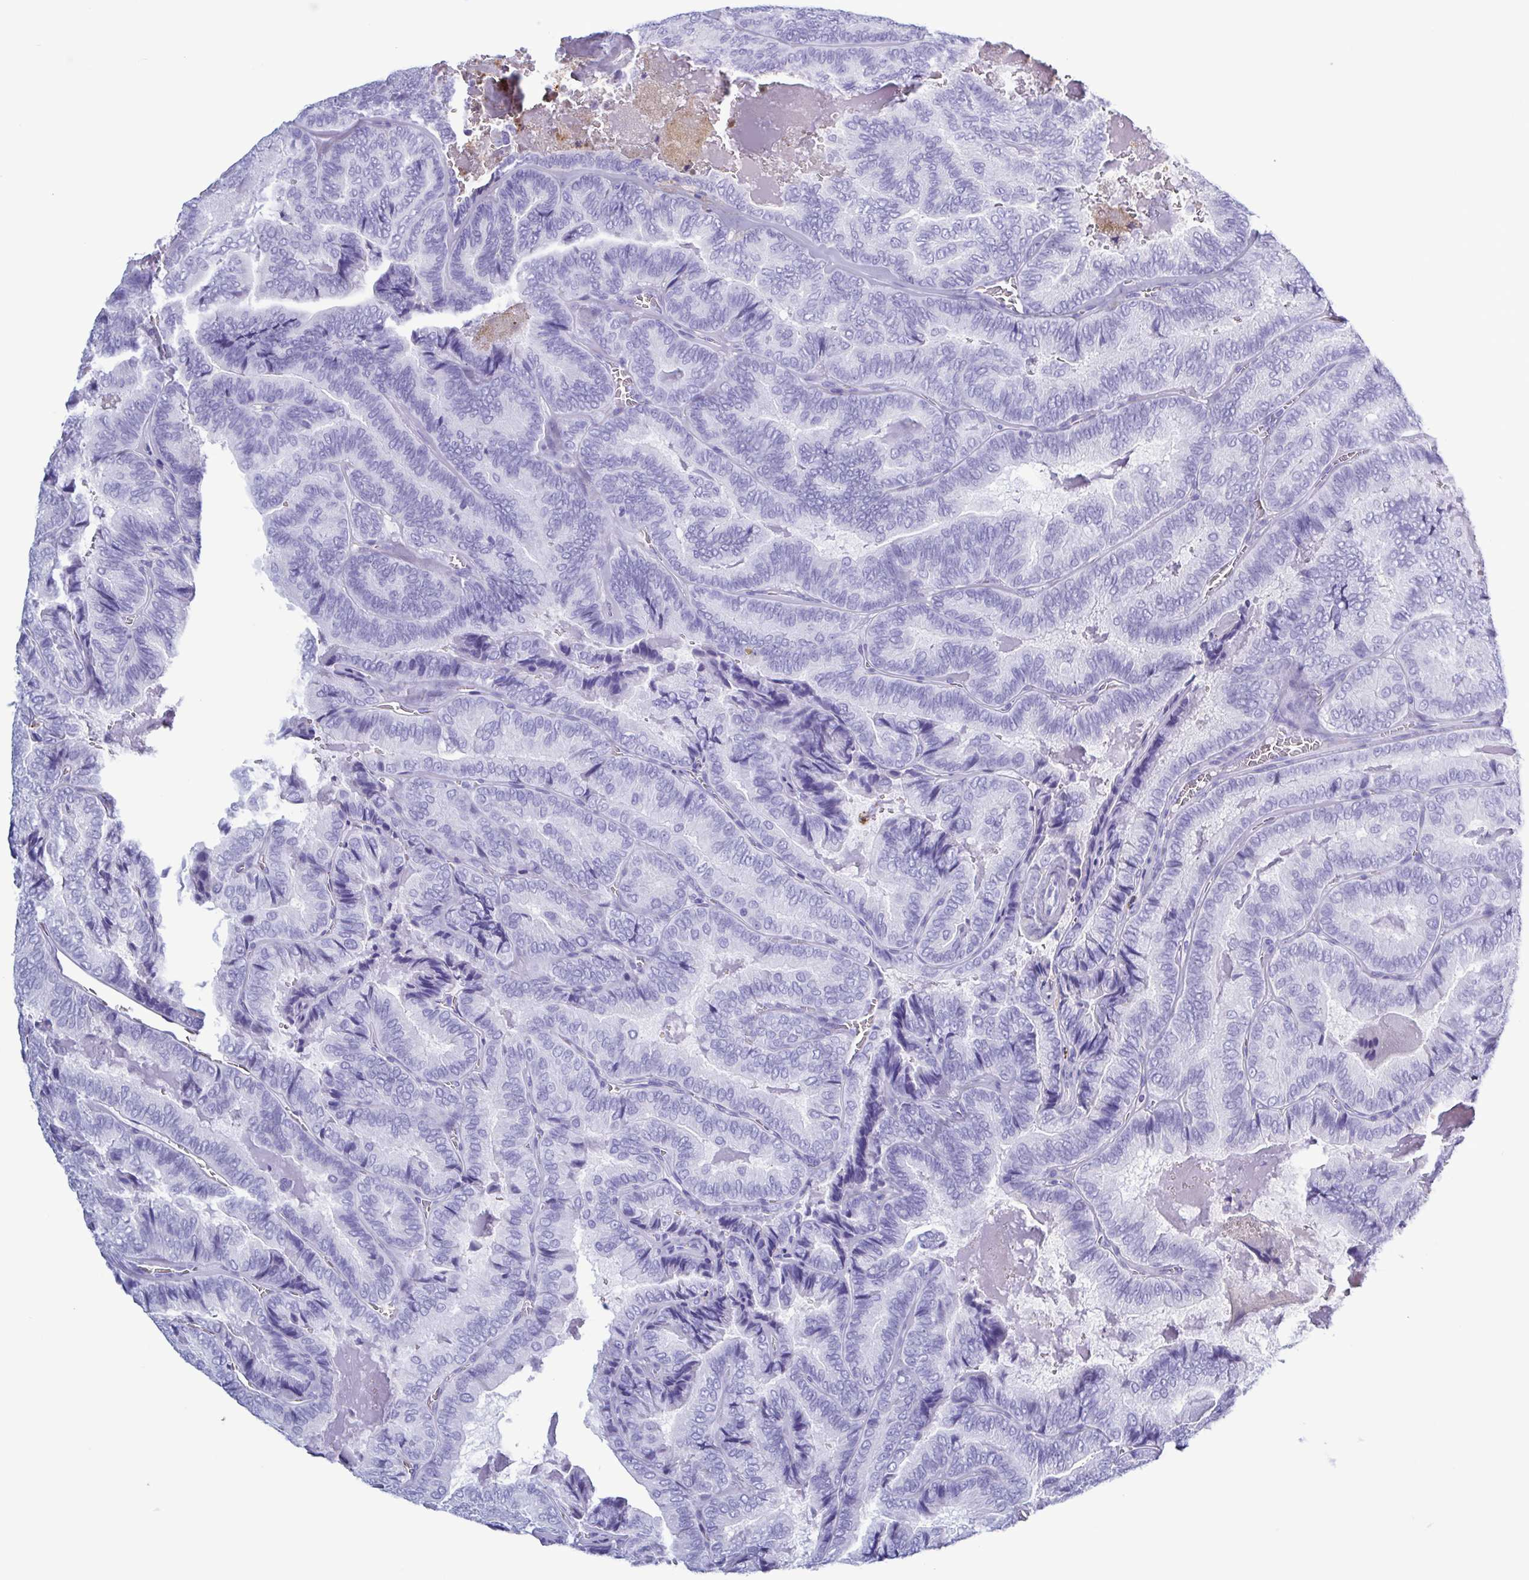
{"staining": {"intensity": "negative", "quantity": "none", "location": "none"}, "tissue": "thyroid cancer", "cell_type": "Tumor cells", "image_type": "cancer", "snomed": [{"axis": "morphology", "description": "Papillary adenocarcinoma, NOS"}, {"axis": "topography", "description": "Thyroid gland"}], "caption": "This is a histopathology image of immunohistochemistry staining of thyroid cancer (papillary adenocarcinoma), which shows no expression in tumor cells. (DAB (3,3'-diaminobenzidine) IHC with hematoxylin counter stain).", "gene": "LTF", "patient": {"sex": "female", "age": 75}}